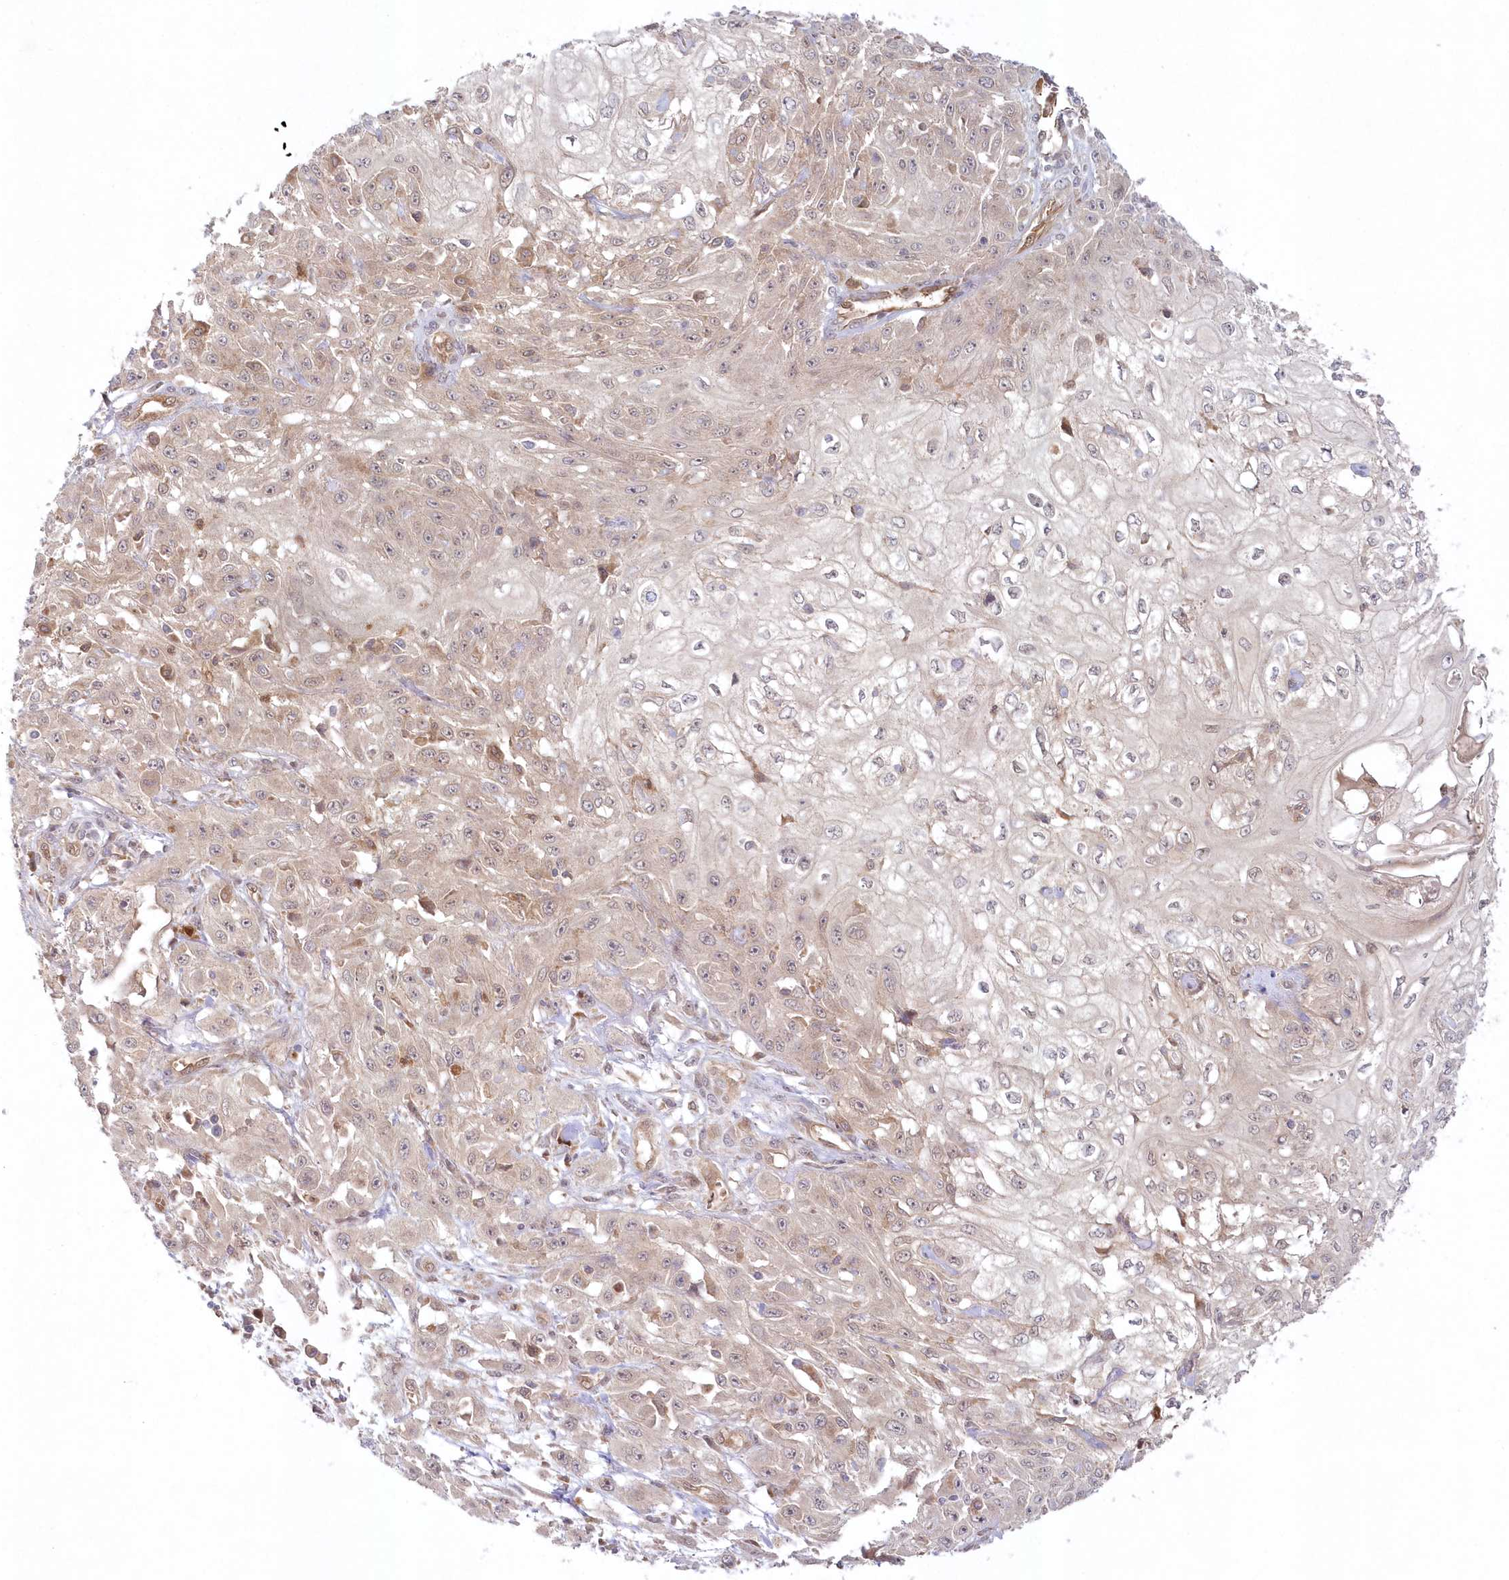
{"staining": {"intensity": "weak", "quantity": "<25%", "location": "cytoplasmic/membranous"}, "tissue": "skin cancer", "cell_type": "Tumor cells", "image_type": "cancer", "snomed": [{"axis": "morphology", "description": "Squamous cell carcinoma, NOS"}, {"axis": "morphology", "description": "Squamous cell carcinoma, metastatic, NOS"}, {"axis": "topography", "description": "Skin"}, {"axis": "topography", "description": "Lymph node"}], "caption": "Immunohistochemistry (IHC) image of human metastatic squamous cell carcinoma (skin) stained for a protein (brown), which demonstrates no expression in tumor cells.", "gene": "GBE1", "patient": {"sex": "male", "age": 75}}